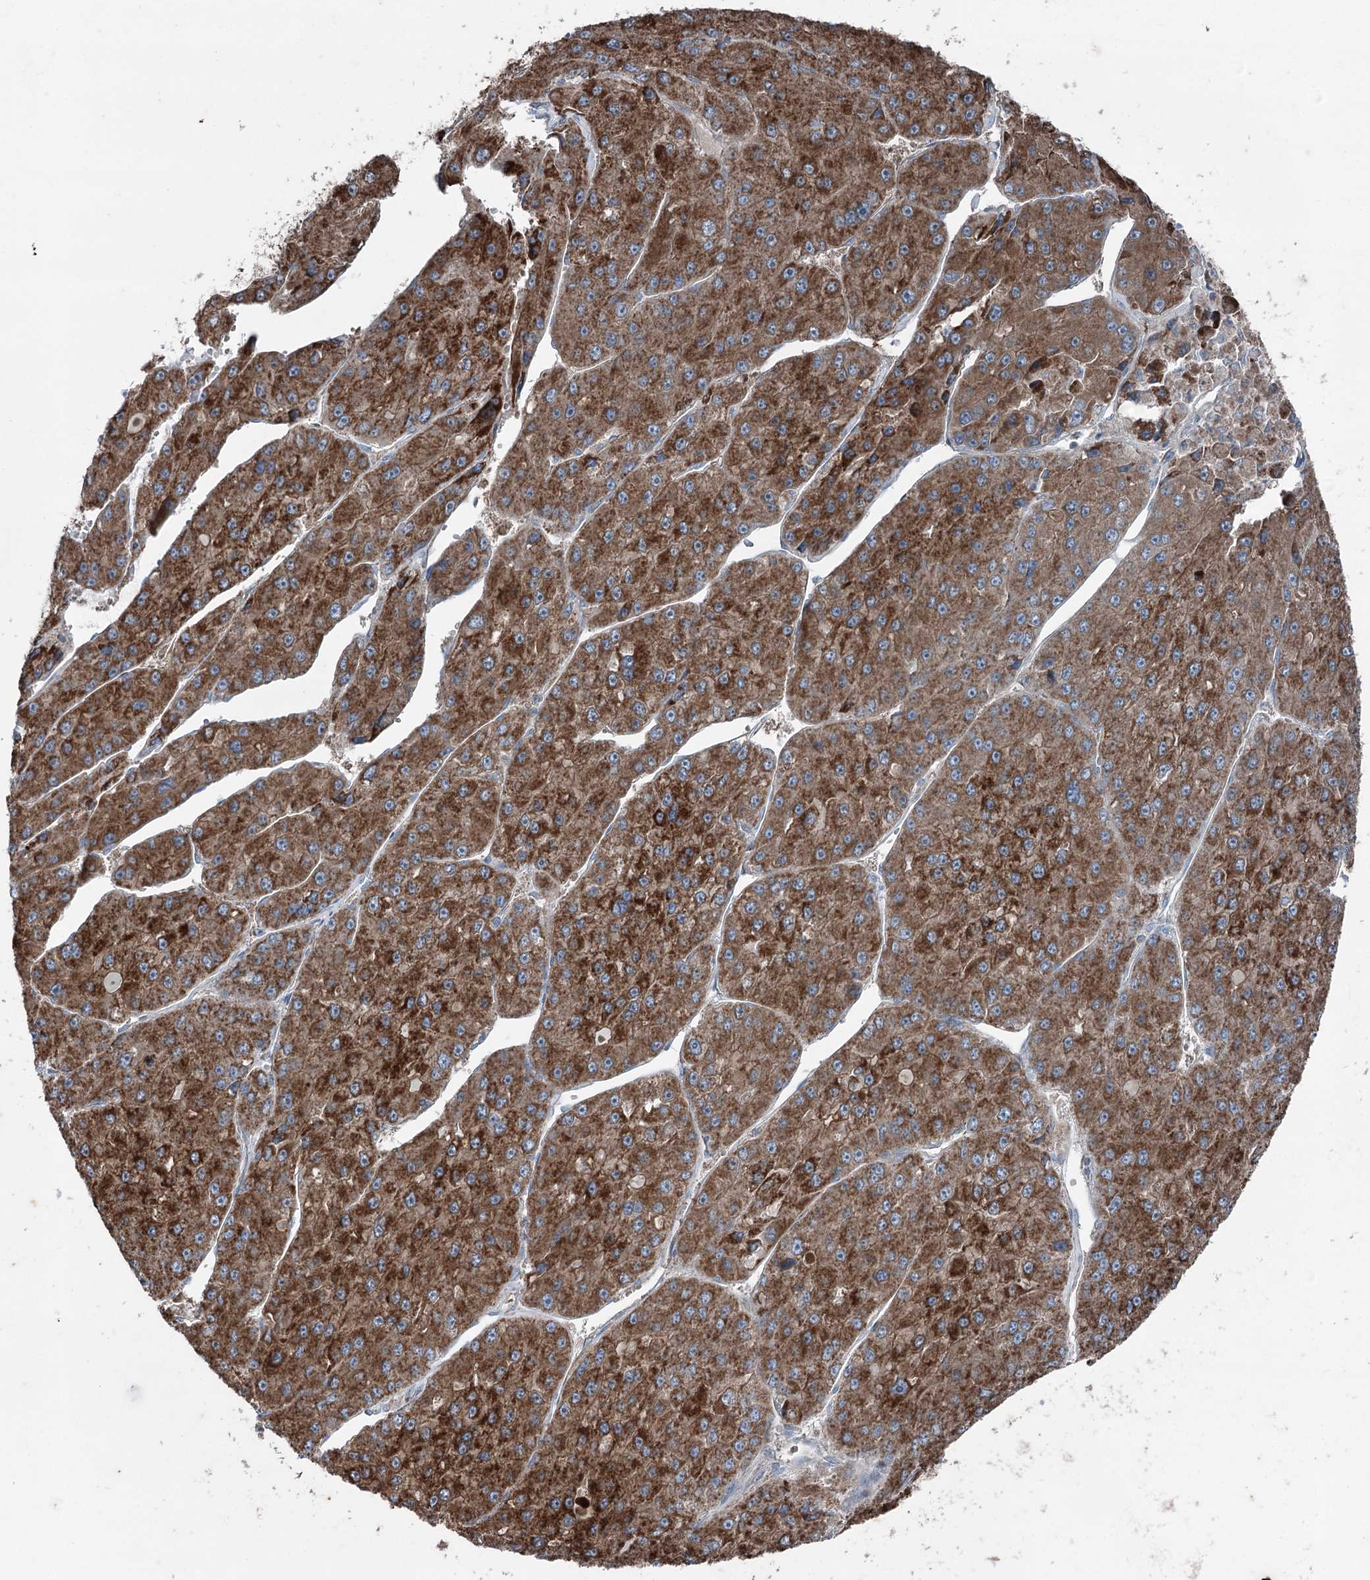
{"staining": {"intensity": "strong", "quantity": ">75%", "location": "cytoplasmic/membranous"}, "tissue": "liver cancer", "cell_type": "Tumor cells", "image_type": "cancer", "snomed": [{"axis": "morphology", "description": "Carcinoma, Hepatocellular, NOS"}, {"axis": "topography", "description": "Liver"}], "caption": "A high amount of strong cytoplasmic/membranous expression is appreciated in approximately >75% of tumor cells in liver cancer tissue. The staining was performed using DAB to visualize the protein expression in brown, while the nuclei were stained in blue with hematoxylin (Magnification: 20x).", "gene": "UCN3", "patient": {"sex": "female", "age": 73}}